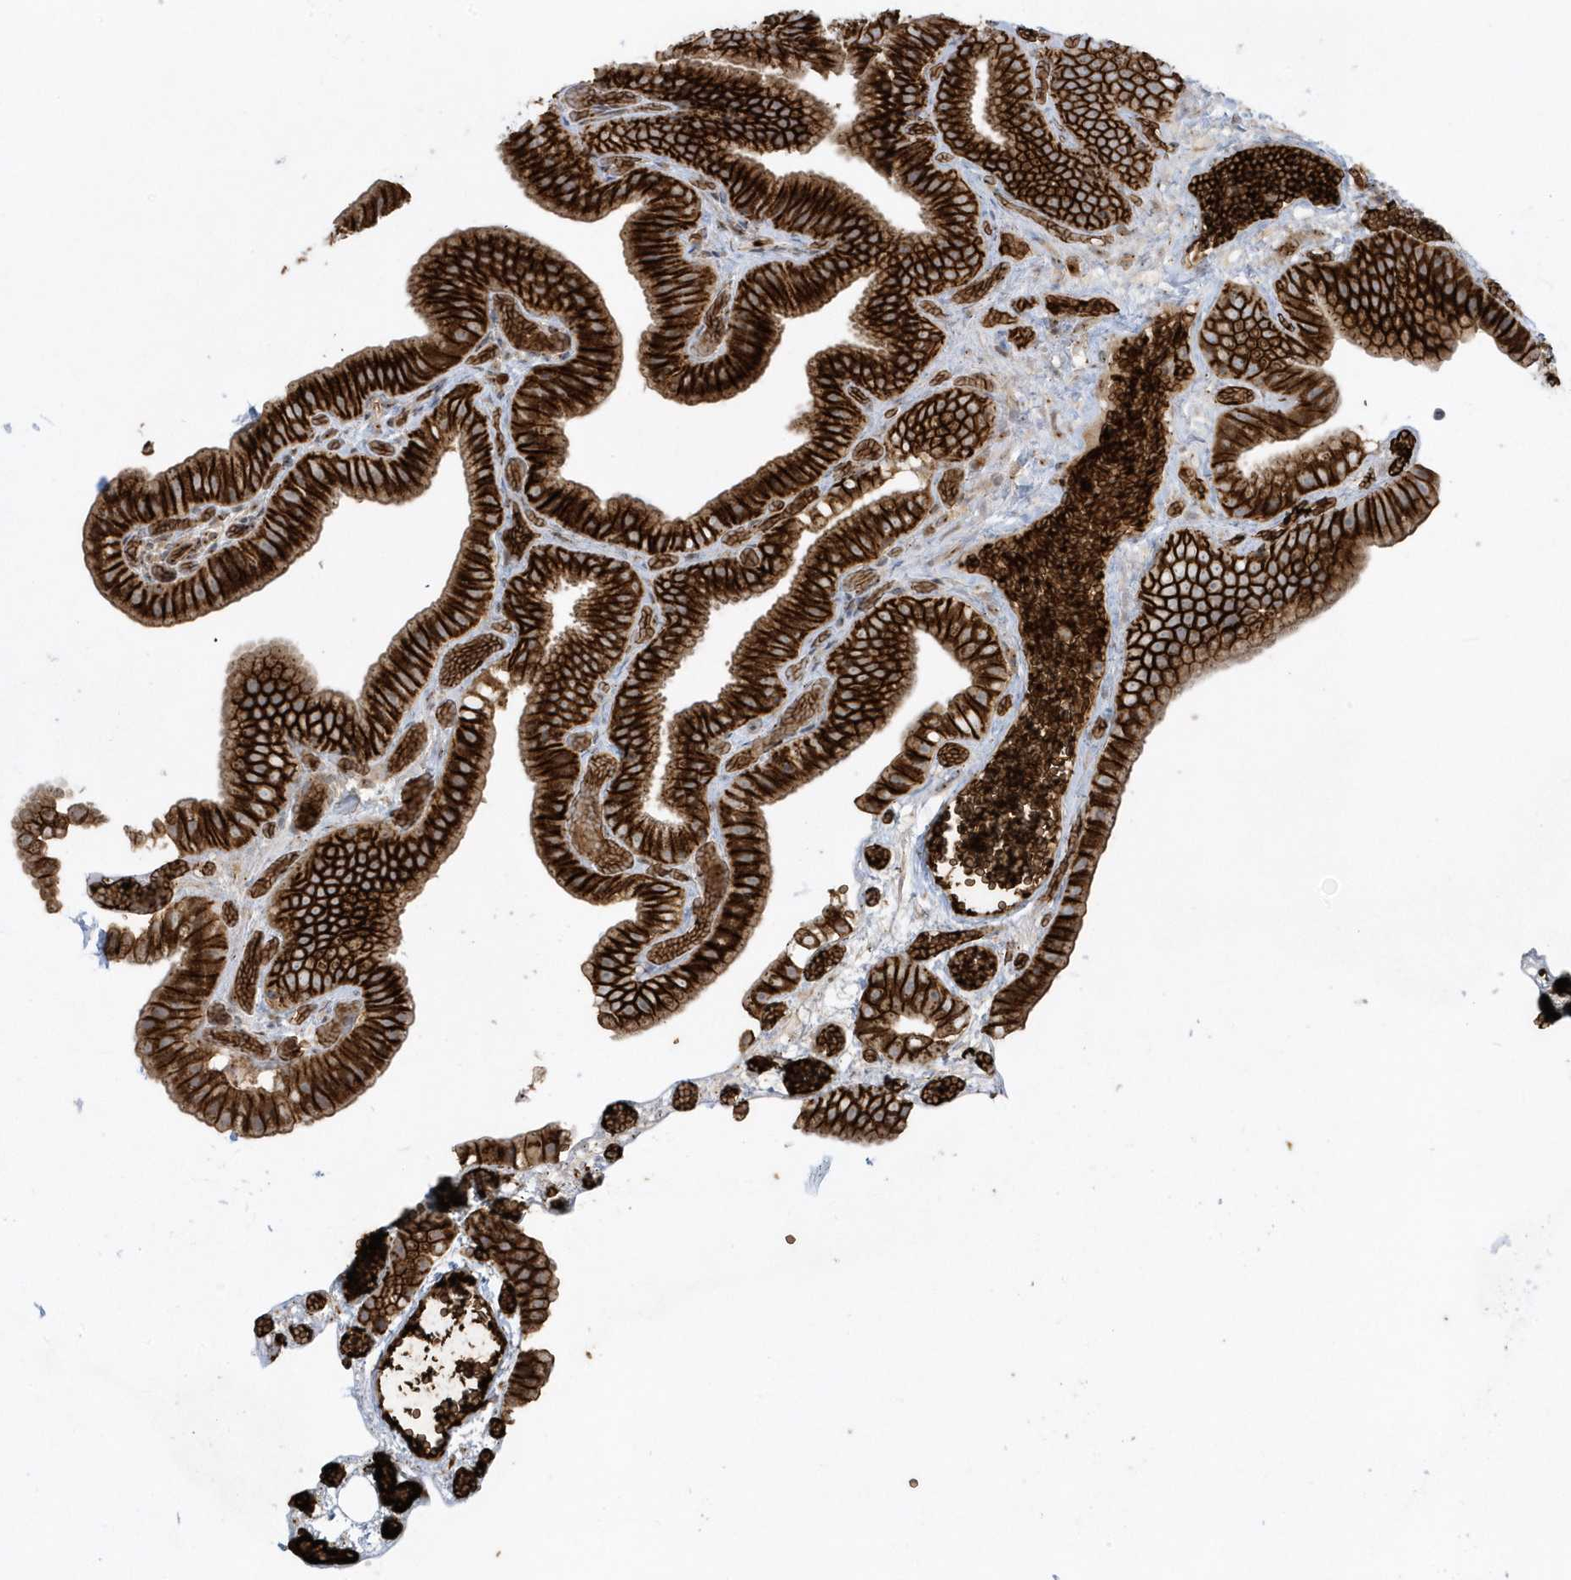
{"staining": {"intensity": "strong", "quantity": ">75%", "location": "cytoplasmic/membranous"}, "tissue": "gallbladder", "cell_type": "Glandular cells", "image_type": "normal", "snomed": [{"axis": "morphology", "description": "Normal tissue, NOS"}, {"axis": "topography", "description": "Gallbladder"}], "caption": "Immunohistochemical staining of unremarkable human gallbladder shows strong cytoplasmic/membranous protein staining in about >75% of glandular cells.", "gene": "RPP40", "patient": {"sex": "female", "age": 64}}